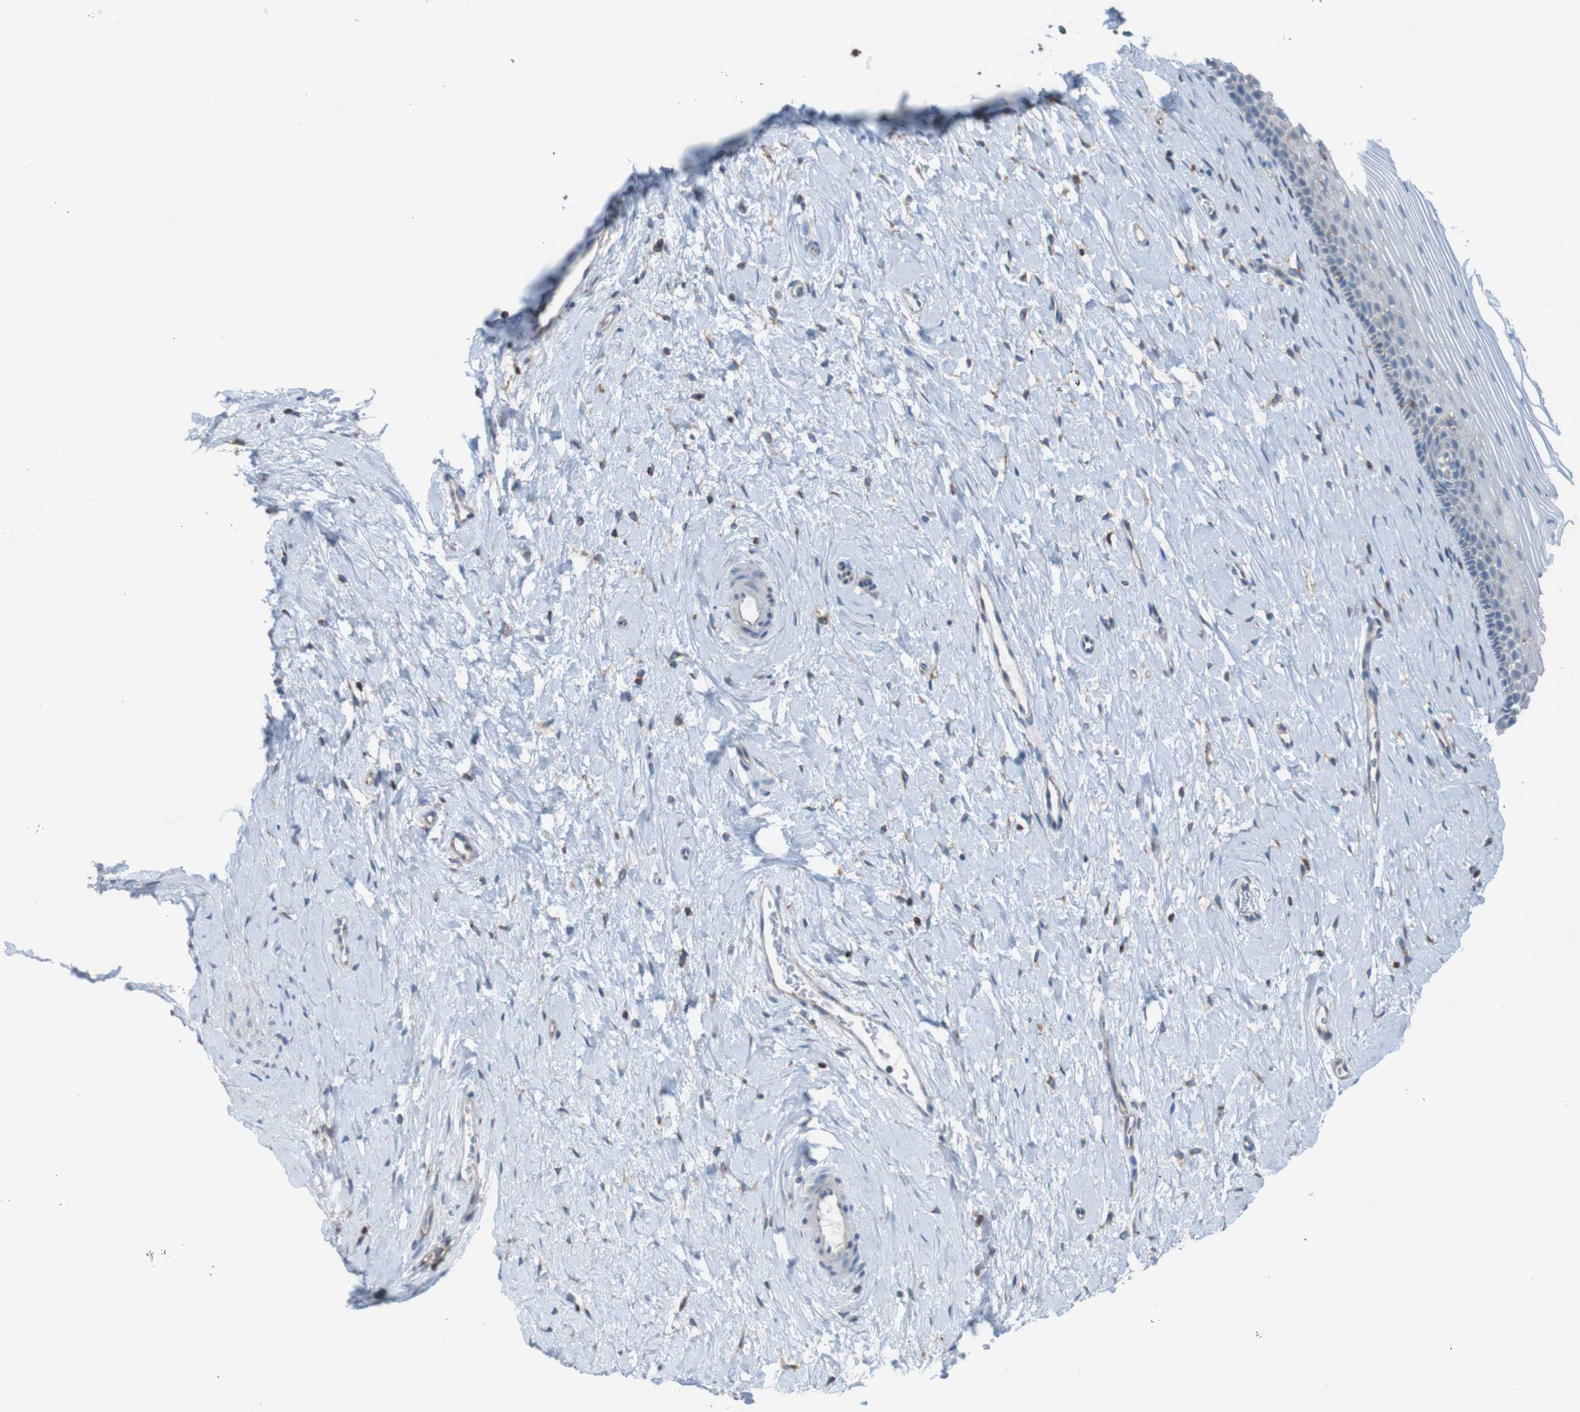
{"staining": {"intensity": "weak", "quantity": "<25%", "location": "cytoplasmic/membranous"}, "tissue": "cervix", "cell_type": "Squamous epithelial cells", "image_type": "normal", "snomed": [{"axis": "morphology", "description": "Normal tissue, NOS"}, {"axis": "topography", "description": "Cervix"}], "caption": "This is a micrograph of immunohistochemistry (IHC) staining of benign cervix, which shows no expression in squamous epithelial cells. (DAB IHC visualized using brightfield microscopy, high magnification).", "gene": "MINAR1", "patient": {"sex": "female", "age": 39}}